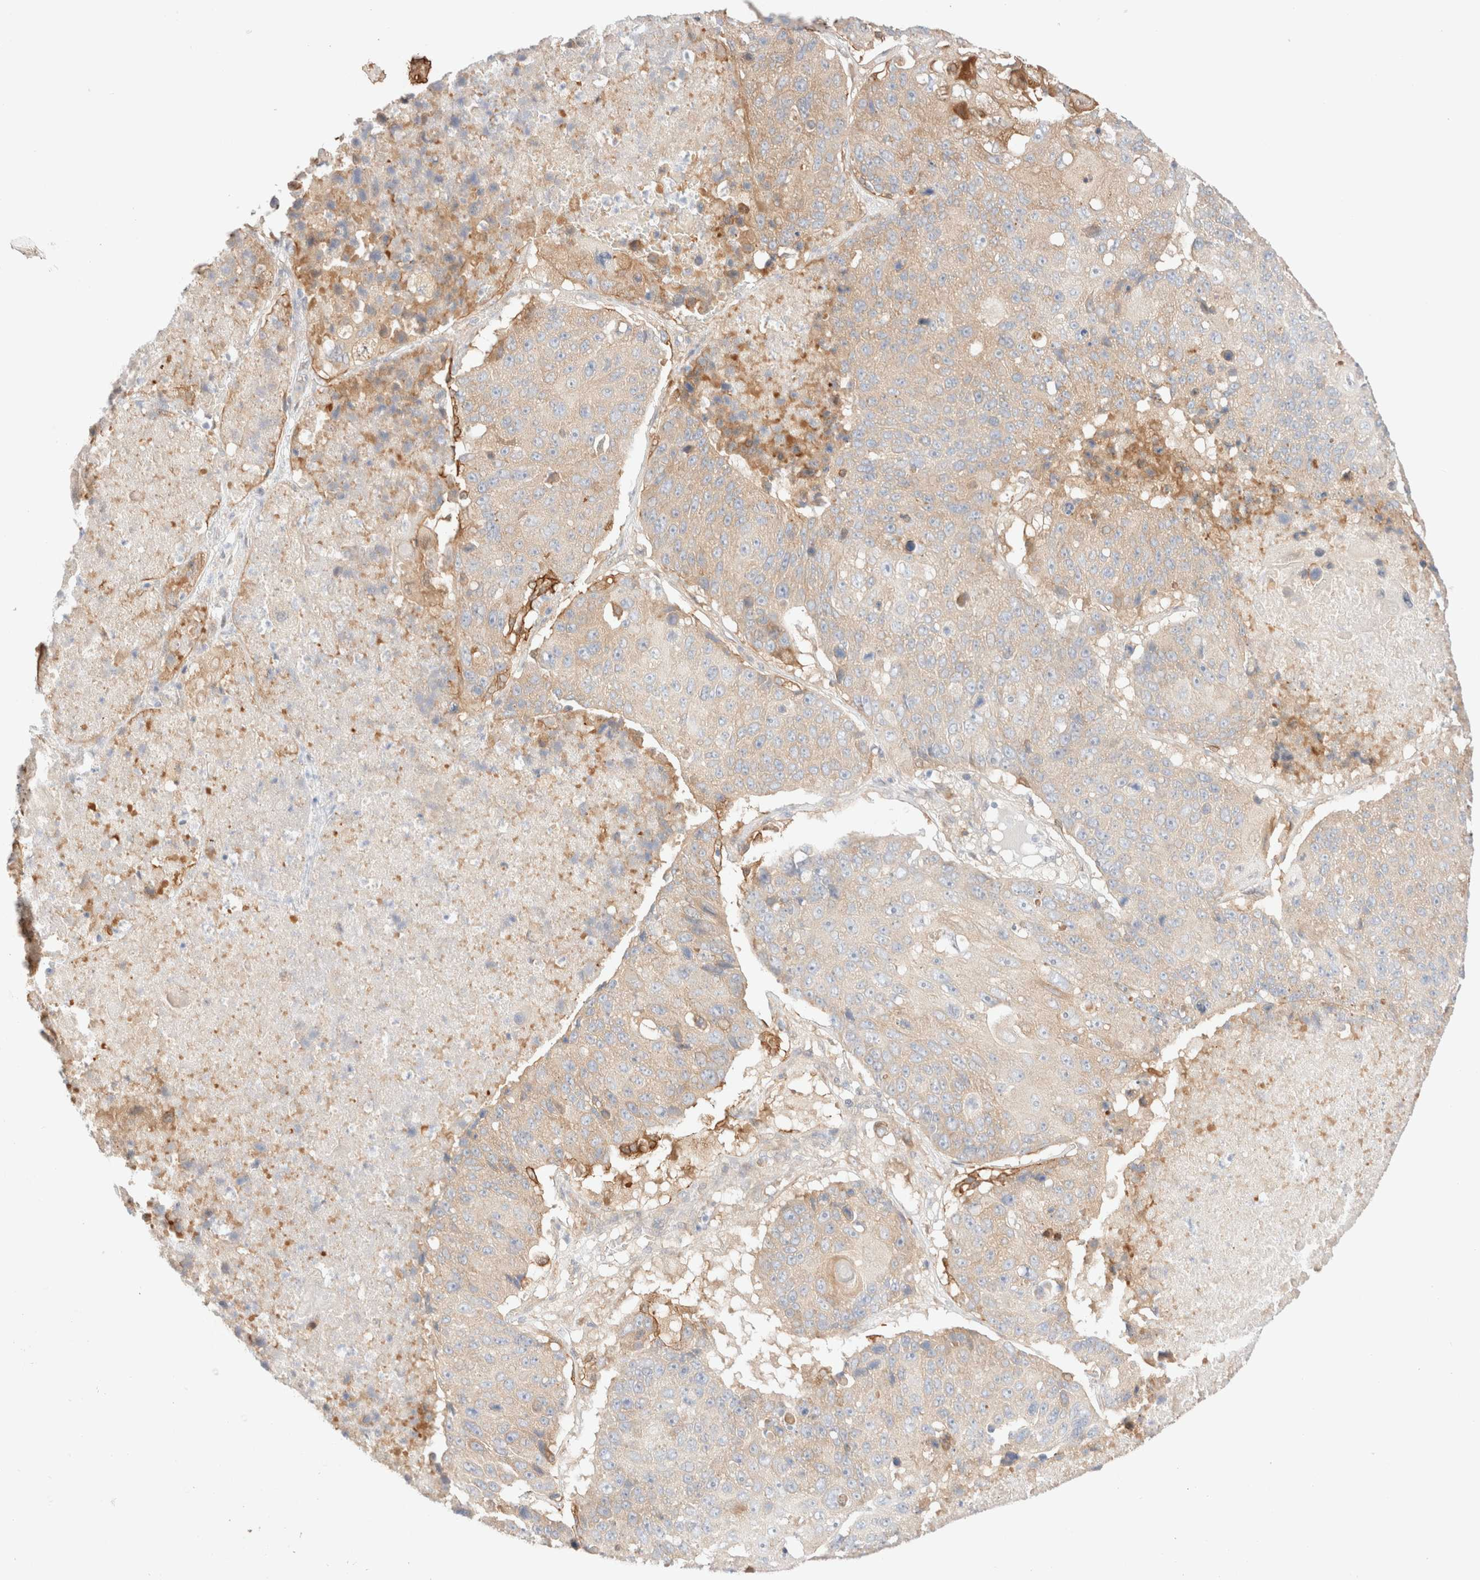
{"staining": {"intensity": "weak", "quantity": "<25%", "location": "cytoplasmic/membranous"}, "tissue": "lung cancer", "cell_type": "Tumor cells", "image_type": "cancer", "snomed": [{"axis": "morphology", "description": "Squamous cell carcinoma, NOS"}, {"axis": "topography", "description": "Lung"}], "caption": "The image reveals no staining of tumor cells in lung cancer.", "gene": "NIBAN2", "patient": {"sex": "male", "age": 61}}